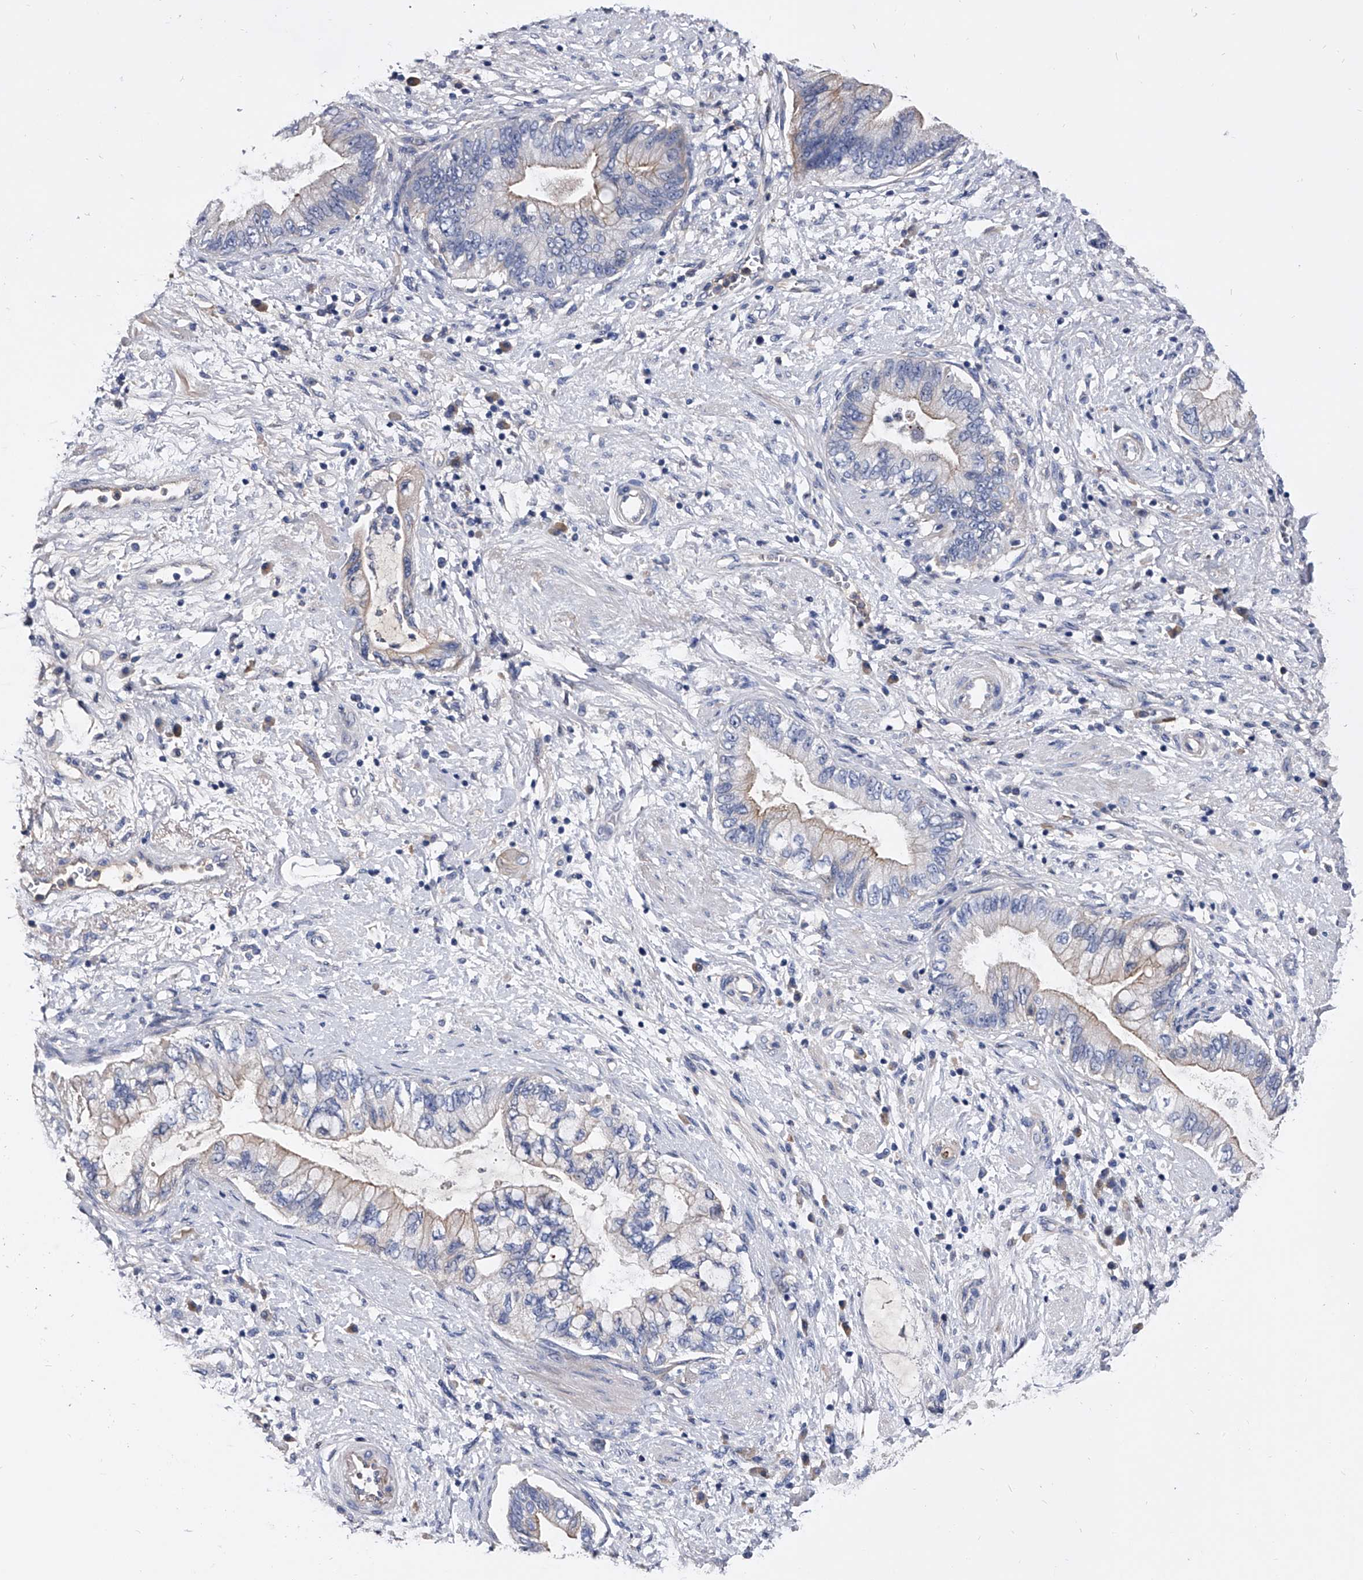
{"staining": {"intensity": "negative", "quantity": "none", "location": "none"}, "tissue": "pancreatic cancer", "cell_type": "Tumor cells", "image_type": "cancer", "snomed": [{"axis": "morphology", "description": "Adenocarcinoma, NOS"}, {"axis": "topography", "description": "Pancreas"}], "caption": "DAB immunohistochemical staining of pancreatic cancer demonstrates no significant staining in tumor cells. (DAB (3,3'-diaminobenzidine) immunohistochemistry (IHC) visualized using brightfield microscopy, high magnification).", "gene": "EFCAB7", "patient": {"sex": "female", "age": 73}}